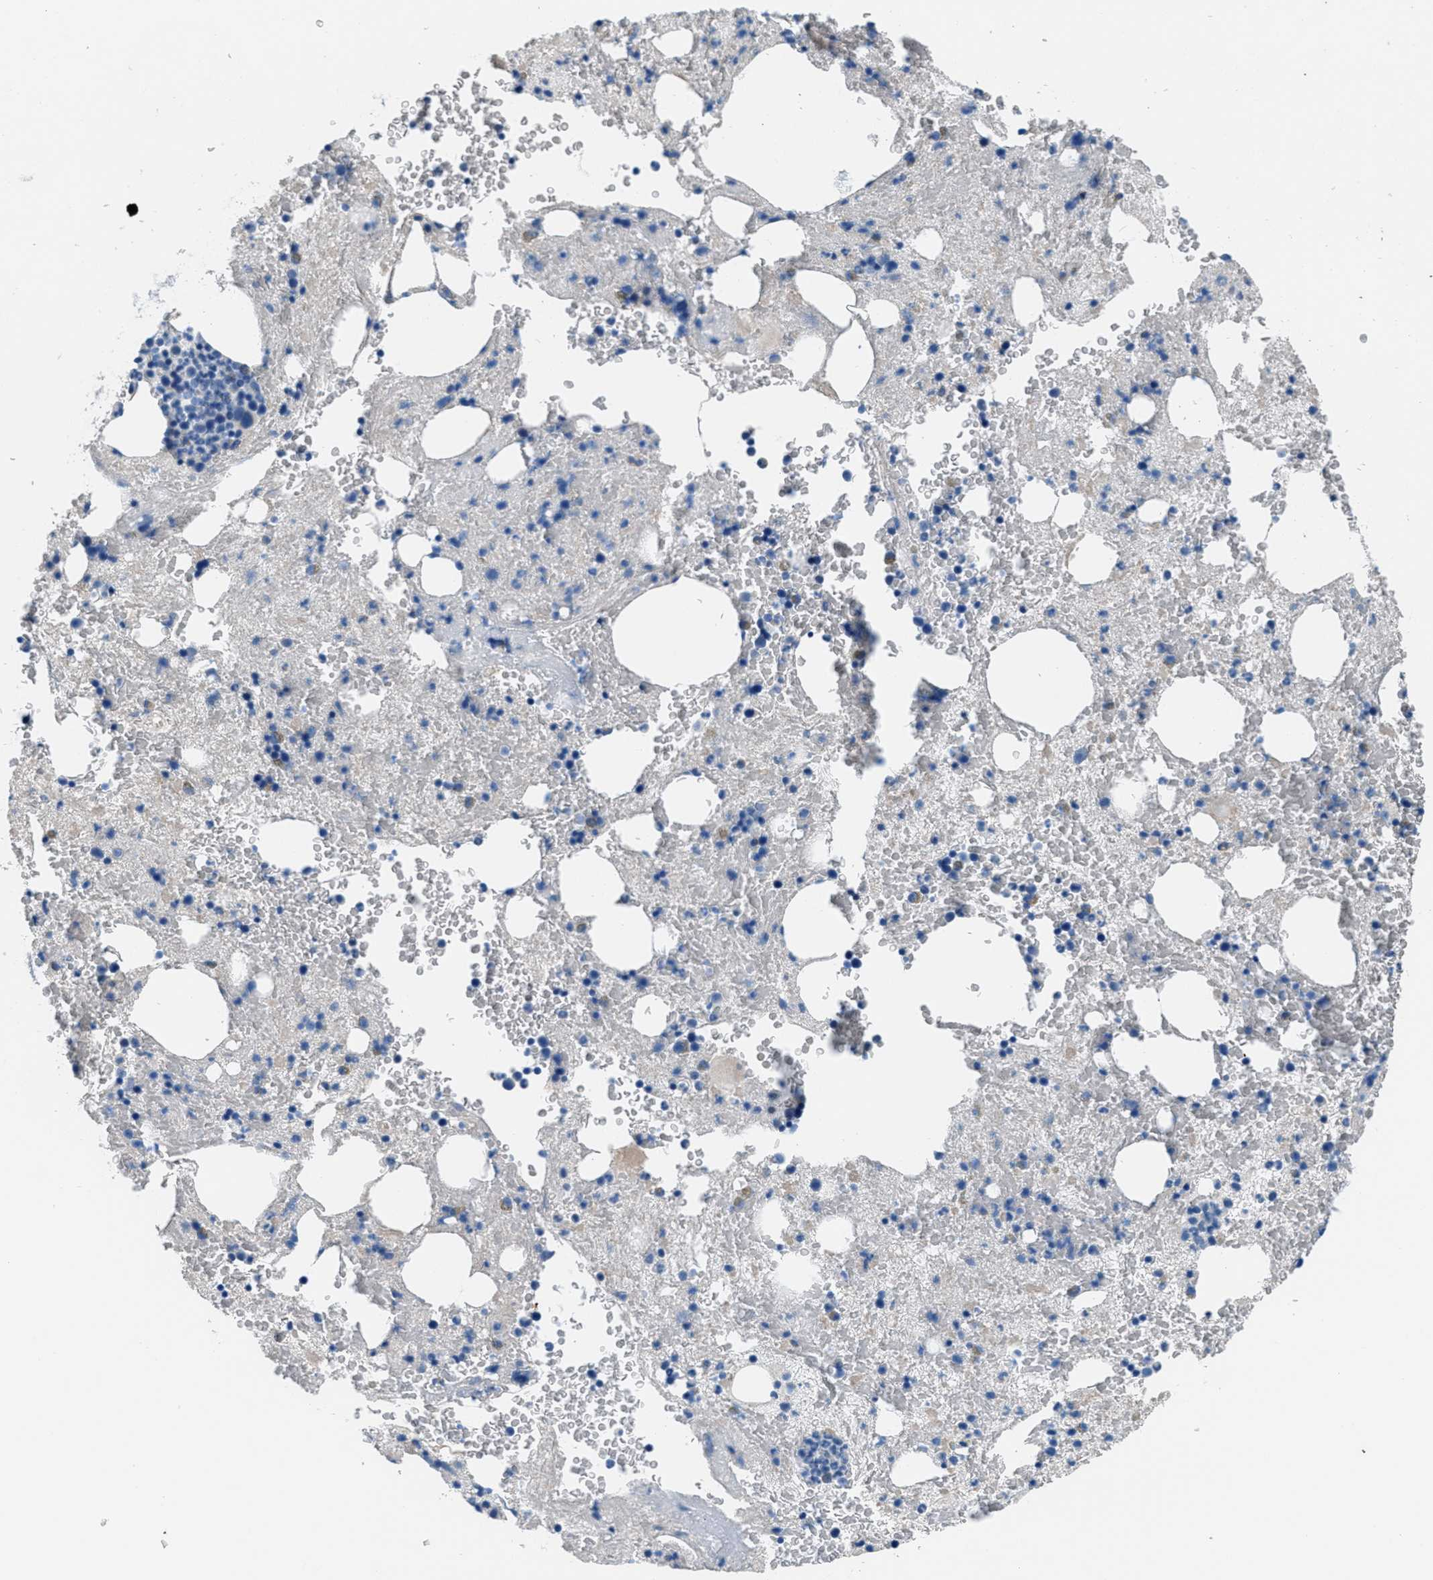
{"staining": {"intensity": "weak", "quantity": "<25%", "location": "cytoplasmic/membranous"}, "tissue": "bone marrow", "cell_type": "Hematopoietic cells", "image_type": "normal", "snomed": [{"axis": "morphology", "description": "Normal tissue, NOS"}, {"axis": "morphology", "description": "Inflammation, NOS"}, {"axis": "topography", "description": "Bone marrow"}], "caption": "Immunohistochemical staining of benign human bone marrow displays no significant positivity in hematopoietic cells. (DAB (3,3'-diaminobenzidine) immunohistochemistry, high magnification).", "gene": "MGARP", "patient": {"sex": "male", "age": 63}}